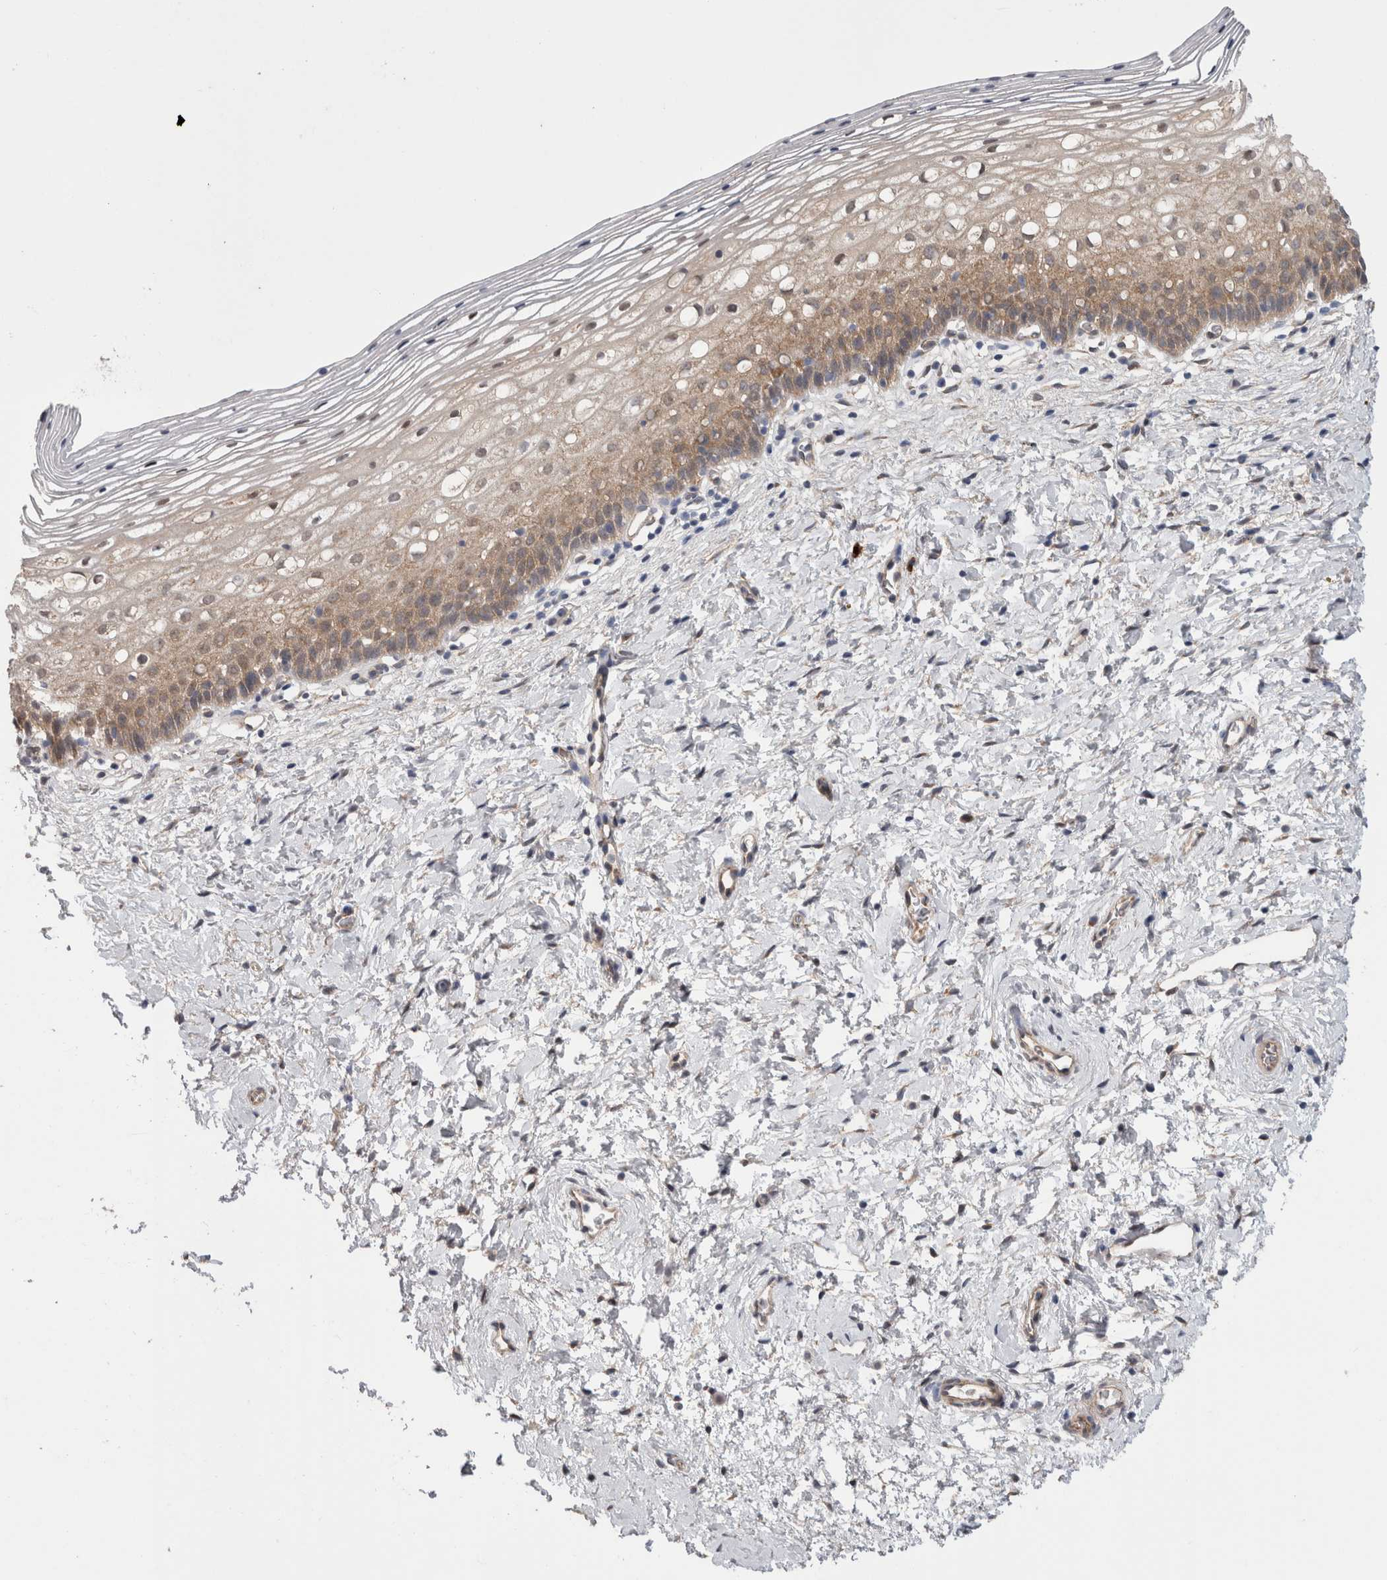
{"staining": {"intensity": "moderate", "quantity": ">75%", "location": "cytoplasmic/membranous,nuclear"}, "tissue": "cervix", "cell_type": "Squamous epithelial cells", "image_type": "normal", "snomed": [{"axis": "morphology", "description": "Normal tissue, NOS"}, {"axis": "topography", "description": "Cervix"}], "caption": "Moderate cytoplasmic/membranous,nuclear positivity is seen in about >75% of squamous epithelial cells in normal cervix. Nuclei are stained in blue.", "gene": "TAFA5", "patient": {"sex": "female", "age": 72}}